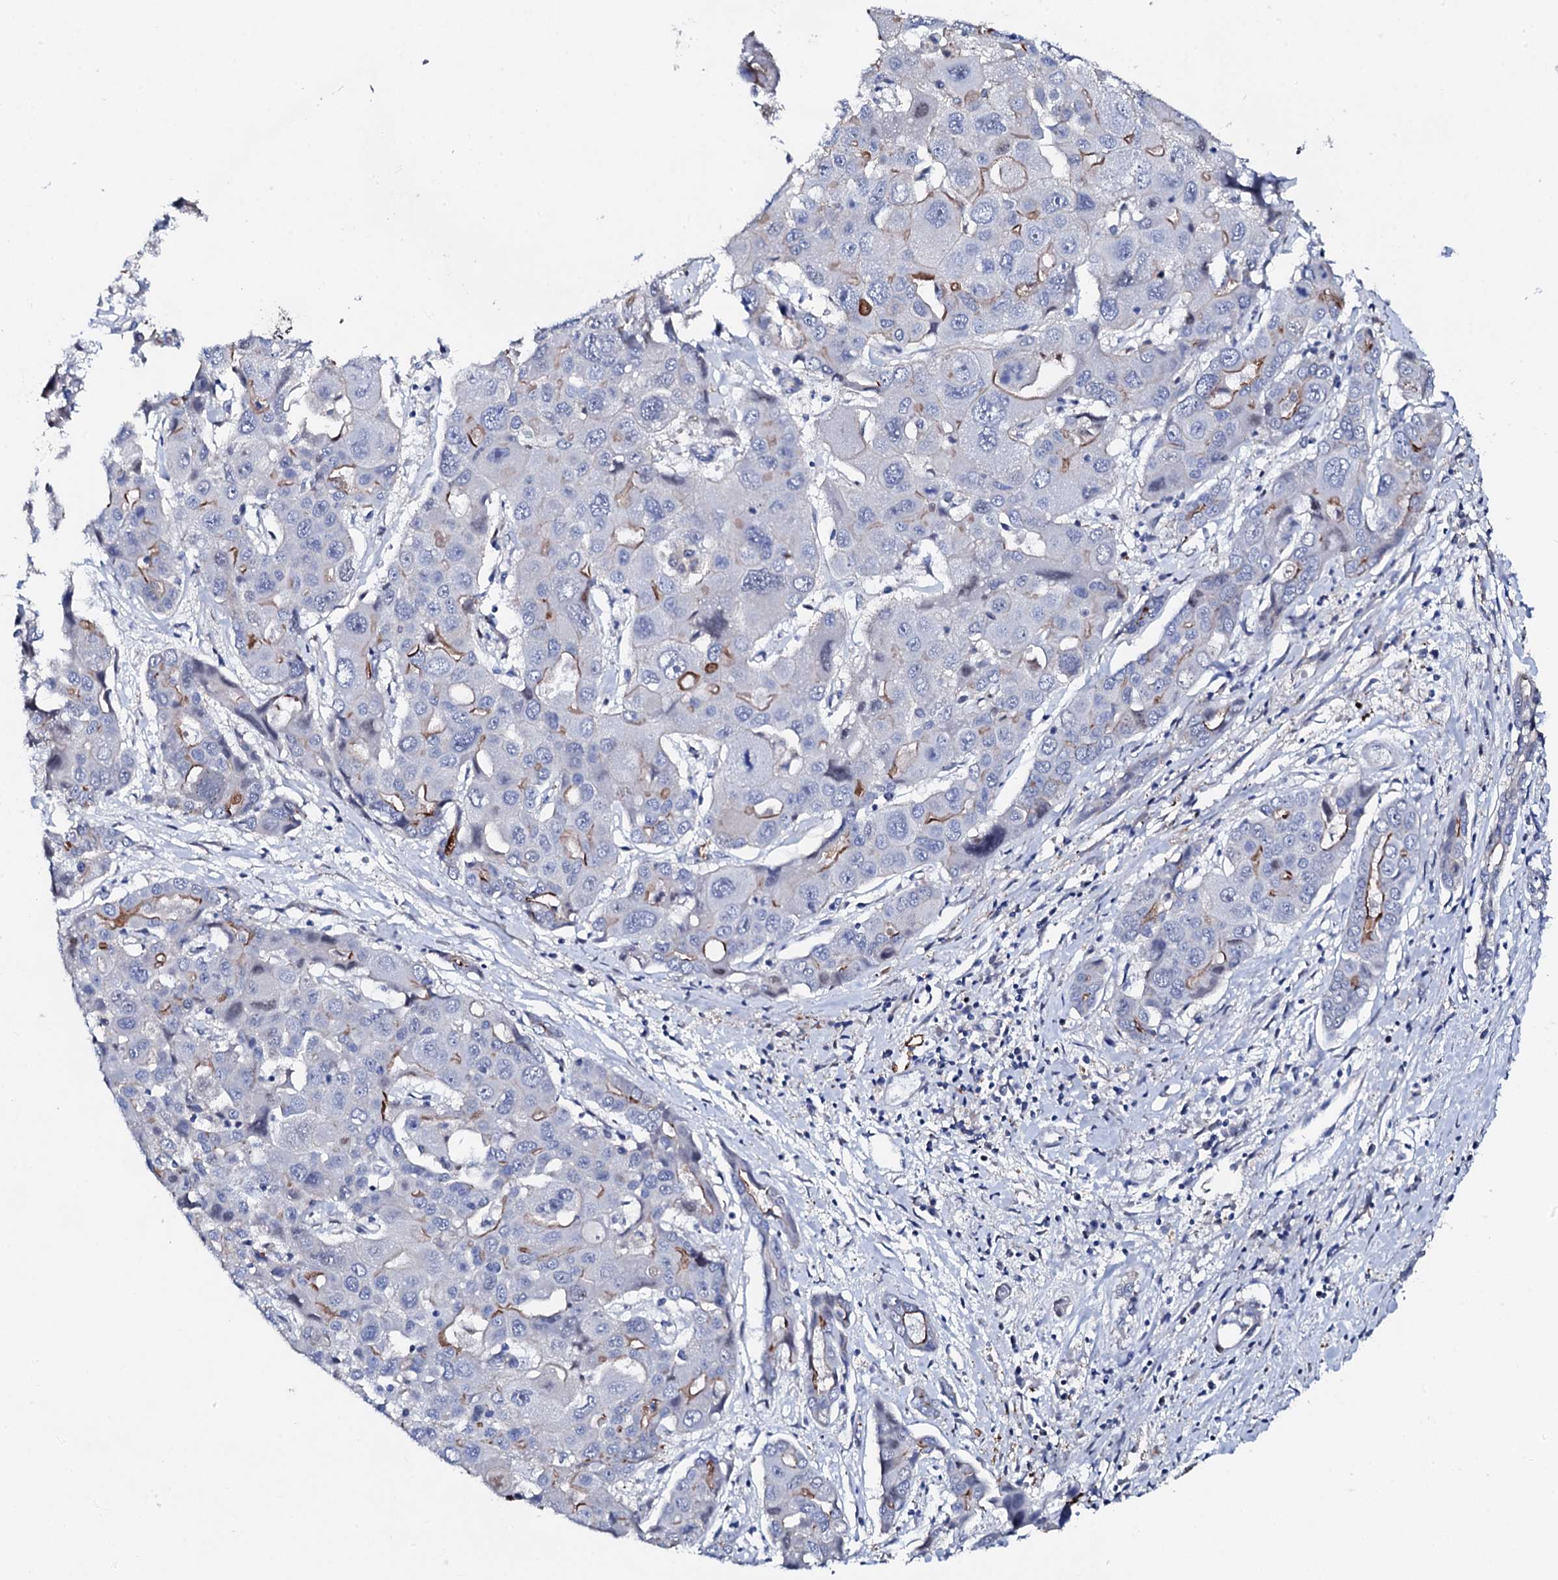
{"staining": {"intensity": "moderate", "quantity": "<25%", "location": "cytoplasmic/membranous"}, "tissue": "liver cancer", "cell_type": "Tumor cells", "image_type": "cancer", "snomed": [{"axis": "morphology", "description": "Cholangiocarcinoma"}, {"axis": "topography", "description": "Liver"}], "caption": "This photomicrograph reveals IHC staining of human liver cholangiocarcinoma, with low moderate cytoplasmic/membranous positivity in about <25% of tumor cells.", "gene": "TRDN", "patient": {"sex": "male", "age": 67}}